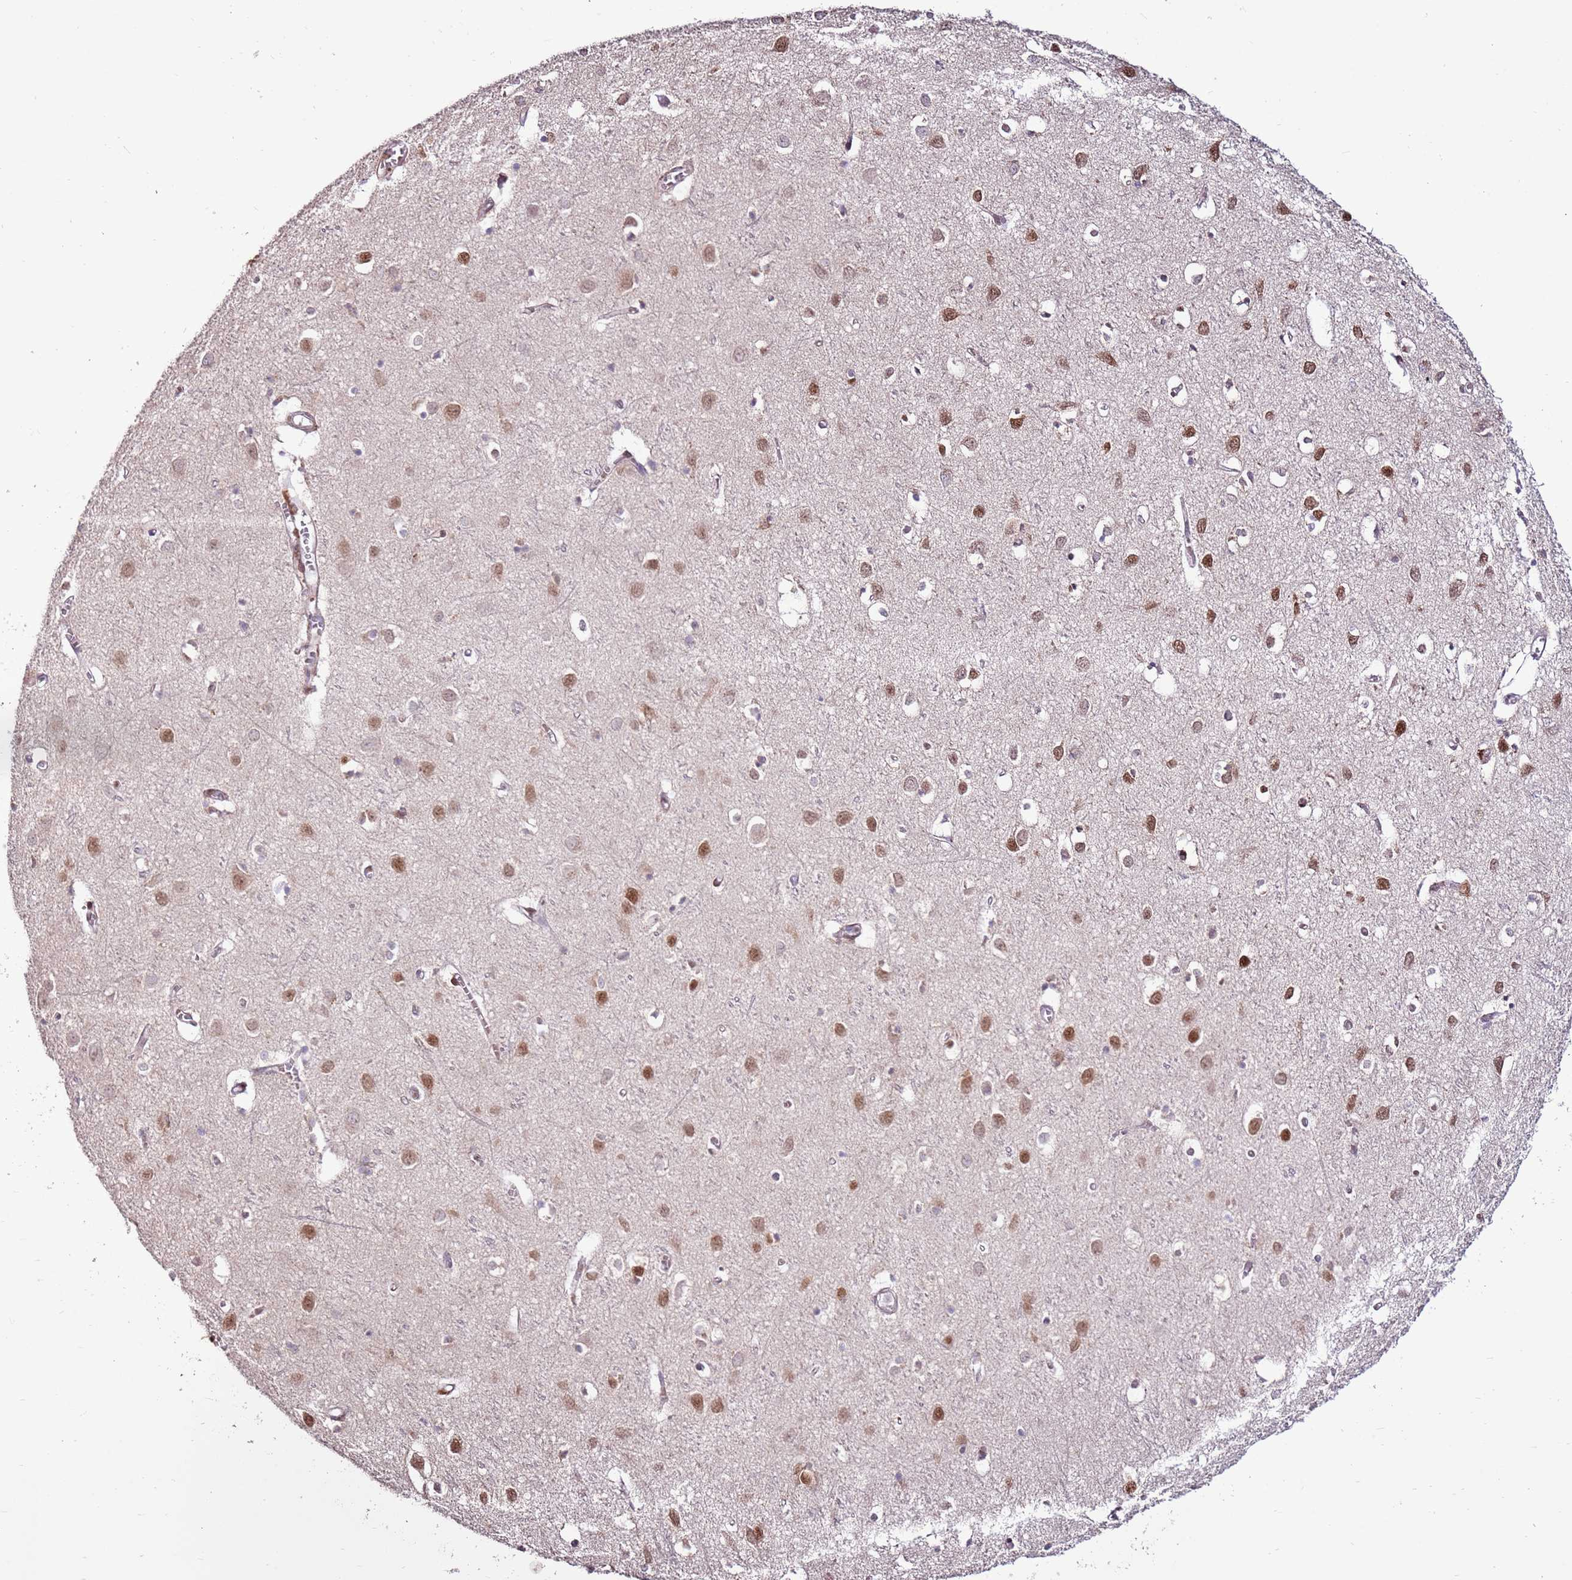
{"staining": {"intensity": "moderate", "quantity": "<25%", "location": "cytoplasmic/membranous"}, "tissue": "cerebral cortex", "cell_type": "Endothelial cells", "image_type": "normal", "snomed": [{"axis": "morphology", "description": "Normal tissue, NOS"}, {"axis": "topography", "description": "Cerebral cortex"}], "caption": "Immunohistochemical staining of benign cerebral cortex displays <25% levels of moderate cytoplasmic/membranous protein expression in about <25% of endothelial cells.", "gene": "LGI4", "patient": {"sex": "female", "age": 64}}